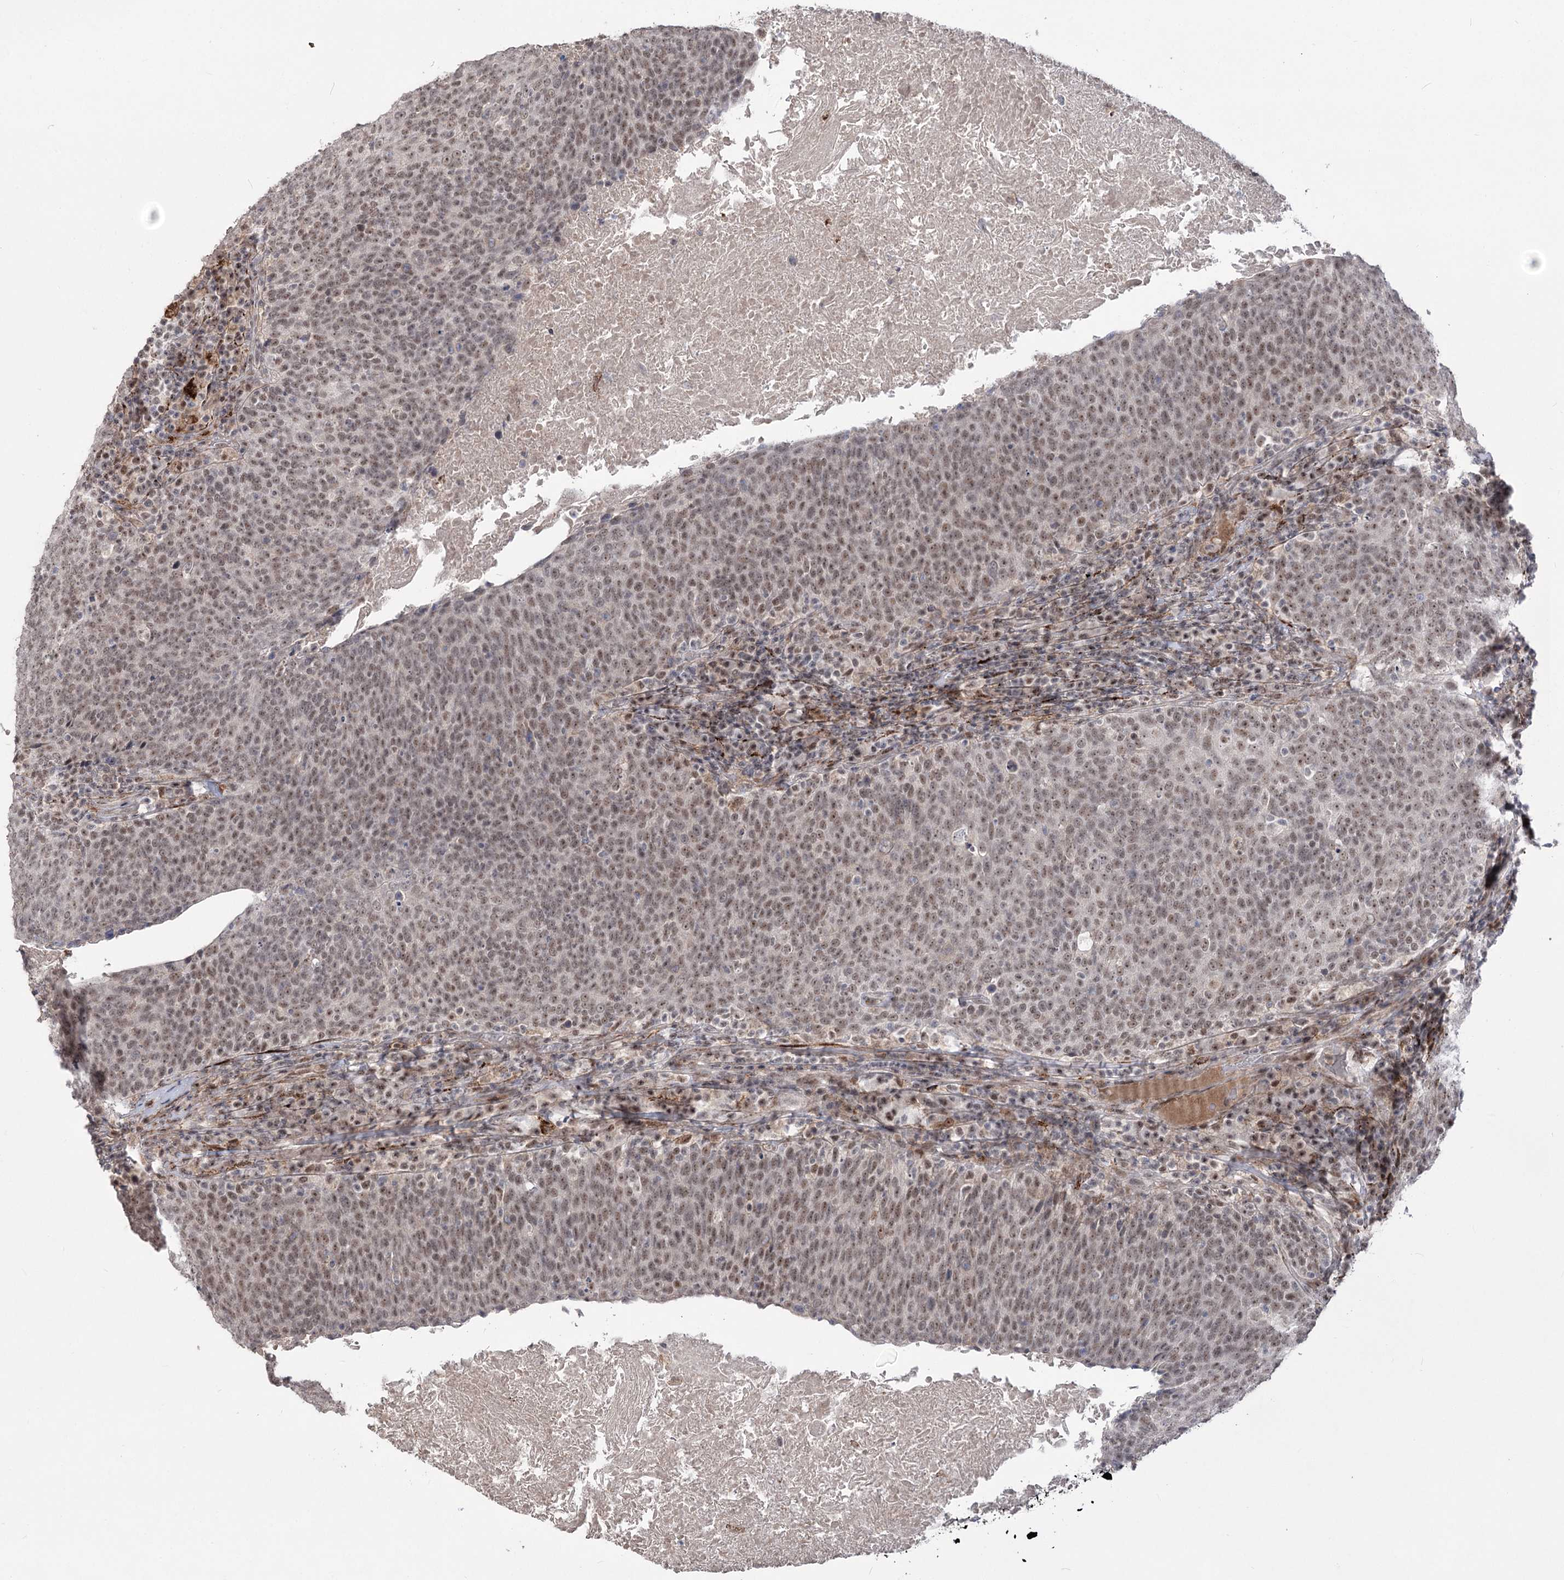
{"staining": {"intensity": "weak", "quantity": ">75%", "location": "nuclear"}, "tissue": "head and neck cancer", "cell_type": "Tumor cells", "image_type": "cancer", "snomed": [{"axis": "morphology", "description": "Squamous cell carcinoma, NOS"}, {"axis": "morphology", "description": "Squamous cell carcinoma, metastatic, NOS"}, {"axis": "topography", "description": "Lymph node"}, {"axis": "topography", "description": "Head-Neck"}], "caption": "Immunohistochemistry (IHC) histopathology image of neoplastic tissue: human head and neck cancer (squamous cell carcinoma) stained using immunohistochemistry (IHC) shows low levels of weak protein expression localized specifically in the nuclear of tumor cells, appearing as a nuclear brown color.", "gene": "ZSCAN23", "patient": {"sex": "male", "age": 62}}